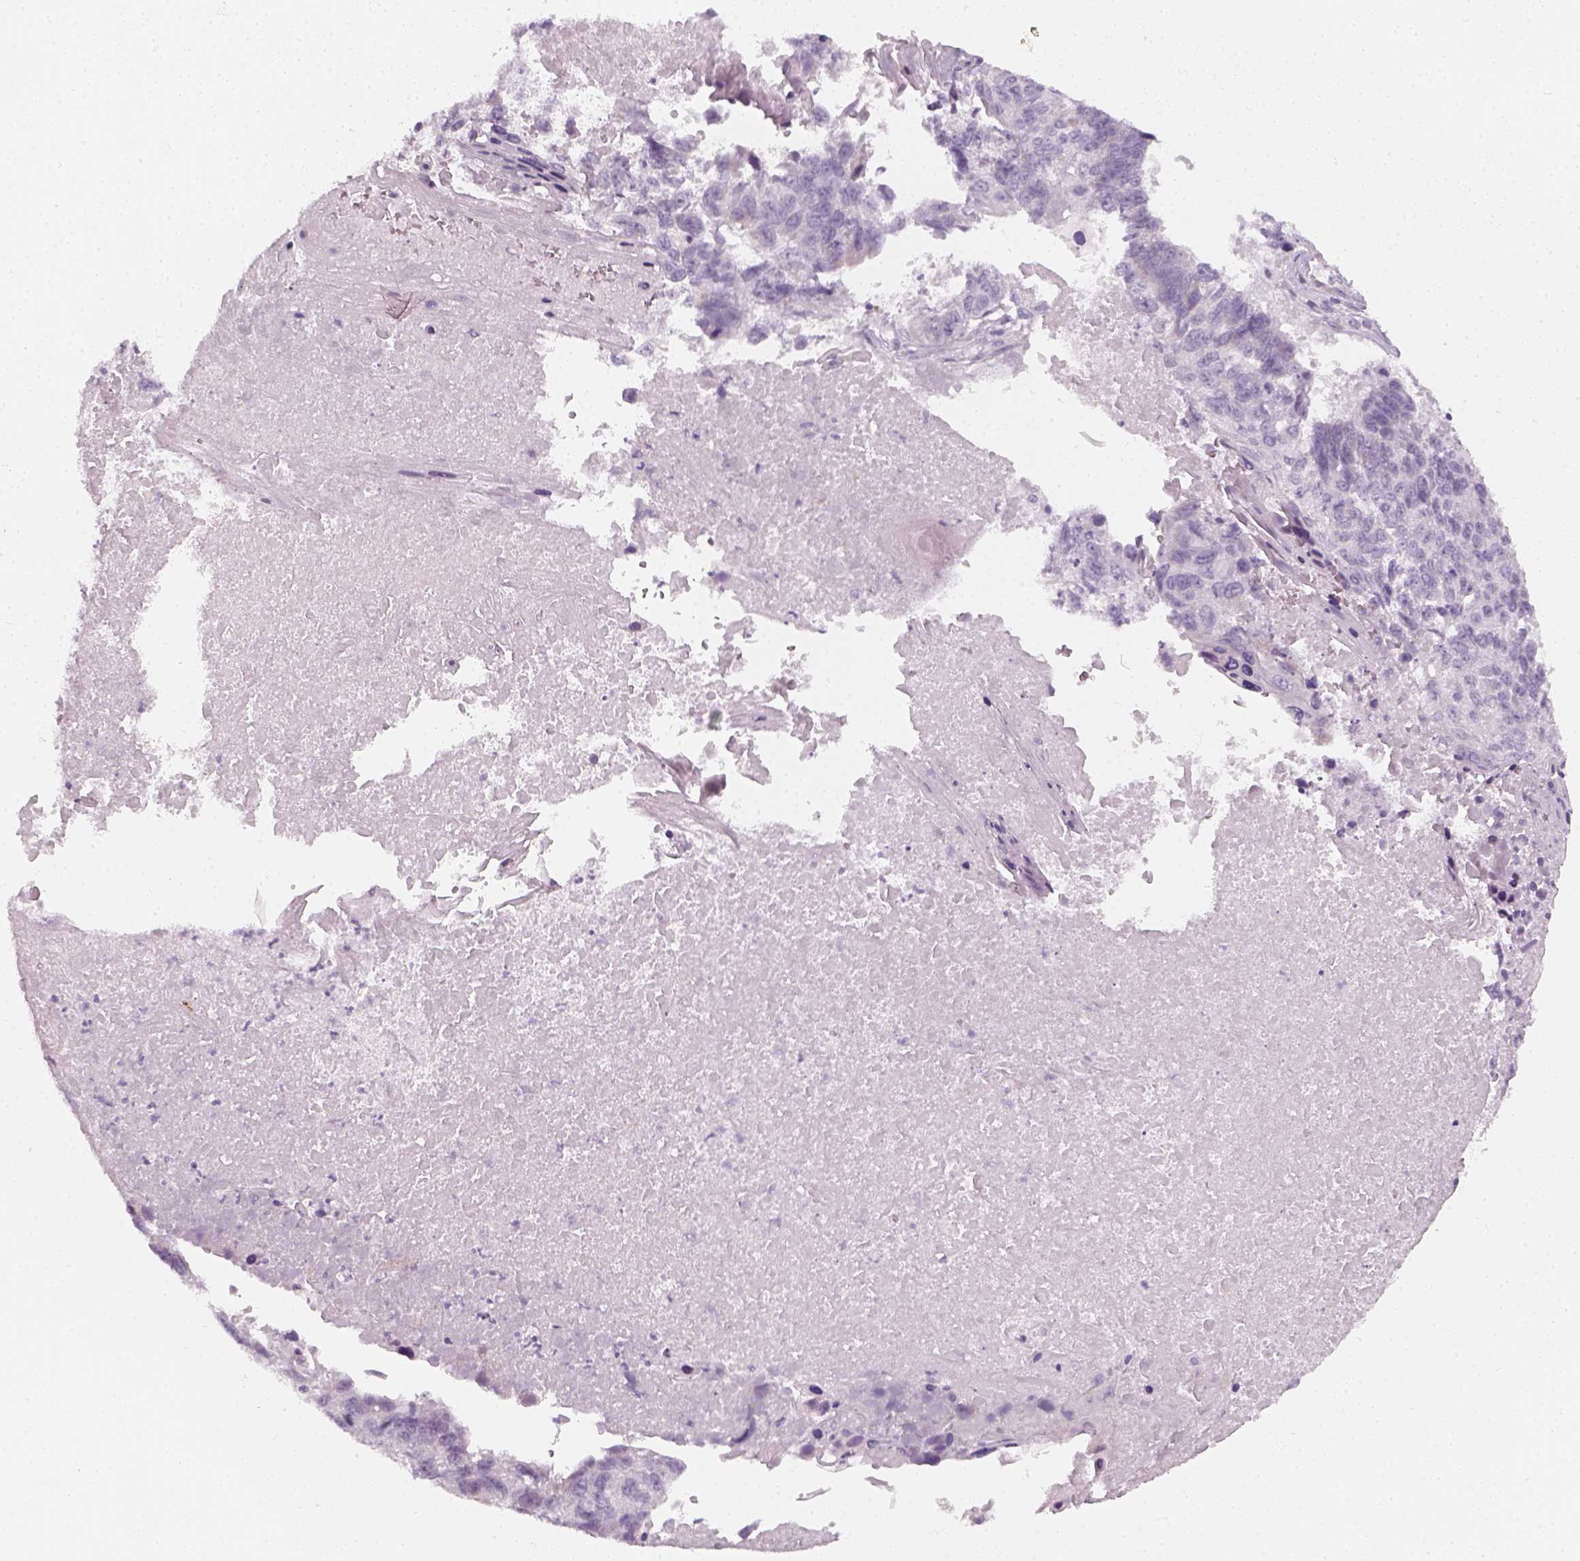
{"staining": {"intensity": "negative", "quantity": "none", "location": "none"}, "tissue": "lung cancer", "cell_type": "Tumor cells", "image_type": "cancer", "snomed": [{"axis": "morphology", "description": "Squamous cell carcinoma, NOS"}, {"axis": "topography", "description": "Lung"}], "caption": "Squamous cell carcinoma (lung) was stained to show a protein in brown. There is no significant expression in tumor cells.", "gene": "PRAME", "patient": {"sex": "male", "age": 73}}